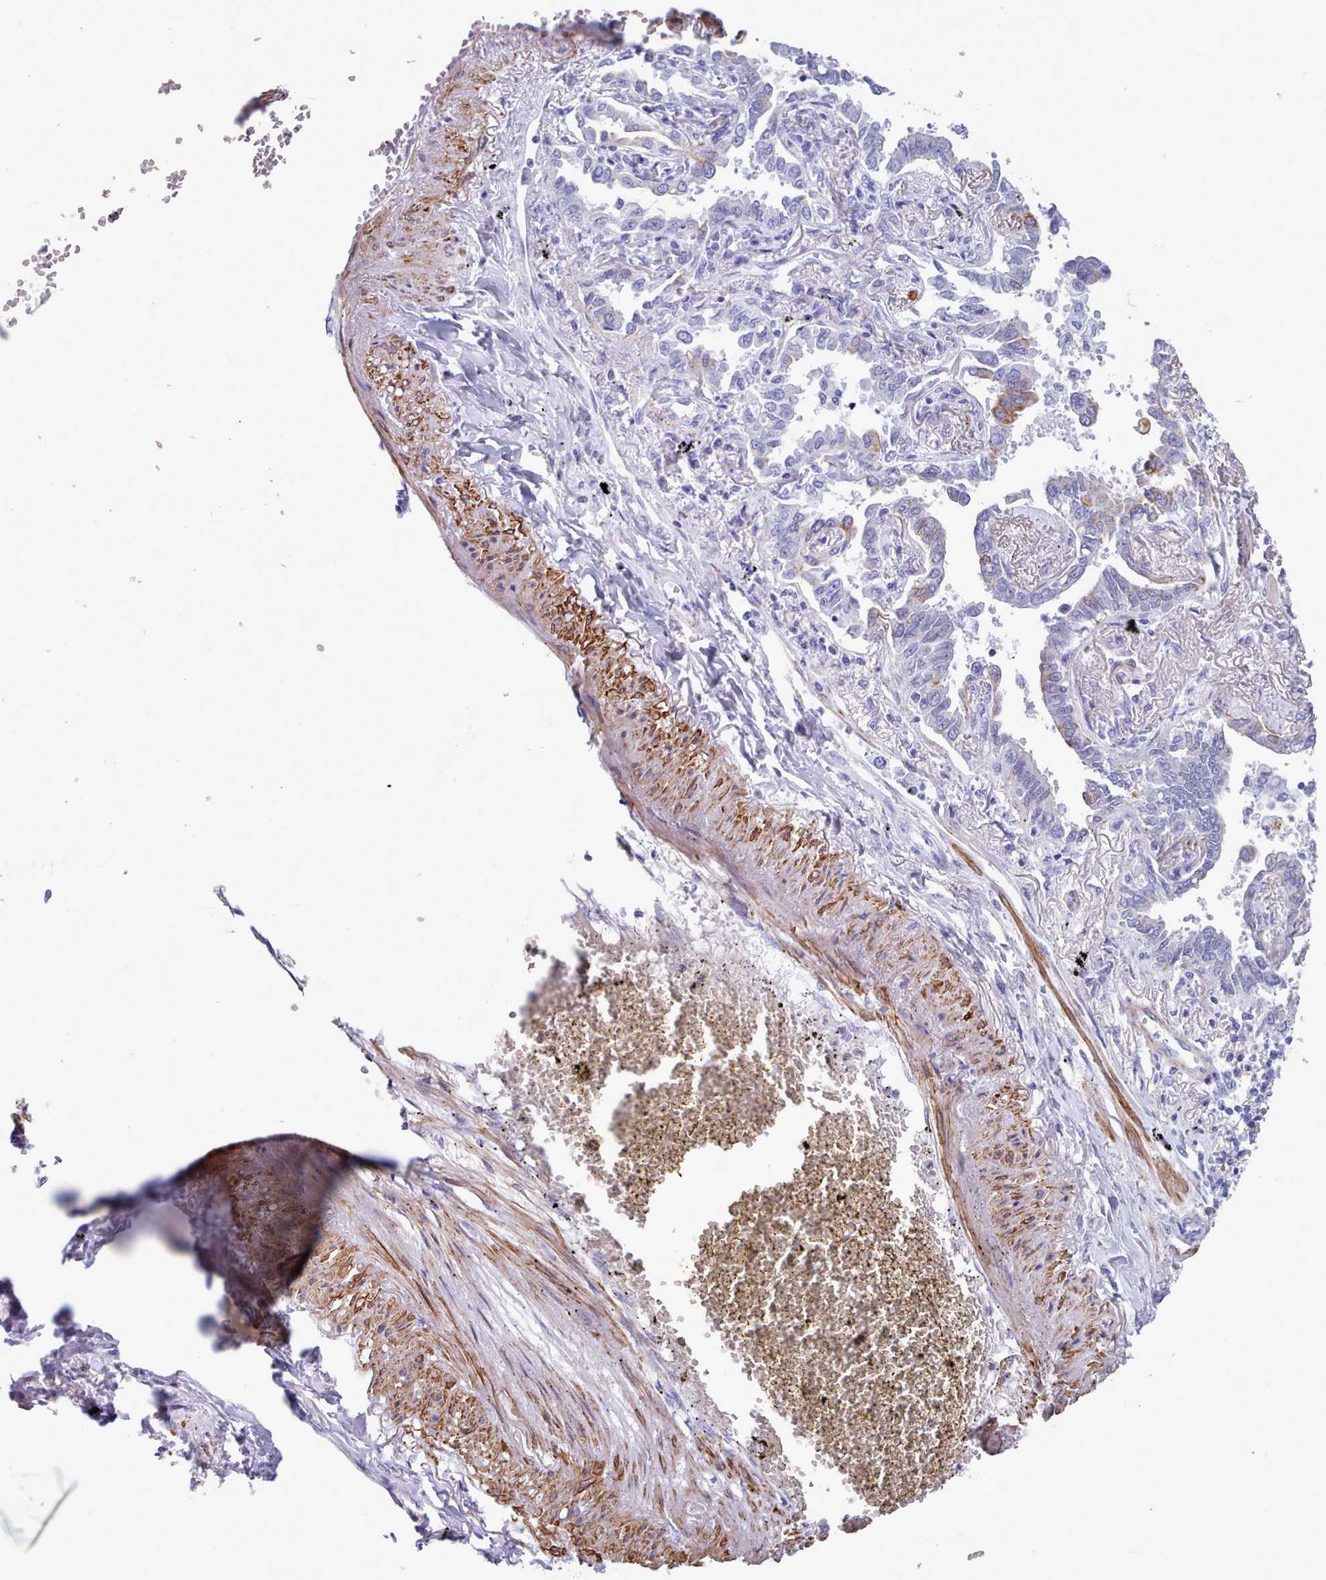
{"staining": {"intensity": "moderate", "quantity": "<25%", "location": "cytoplasmic/membranous"}, "tissue": "lung cancer", "cell_type": "Tumor cells", "image_type": "cancer", "snomed": [{"axis": "morphology", "description": "Adenocarcinoma, NOS"}, {"axis": "topography", "description": "Lung"}], "caption": "Immunohistochemistry micrograph of neoplastic tissue: human lung cancer (adenocarcinoma) stained using immunohistochemistry shows low levels of moderate protein expression localized specifically in the cytoplasmic/membranous of tumor cells, appearing as a cytoplasmic/membranous brown color.", "gene": "FPGS", "patient": {"sex": "male", "age": 67}}